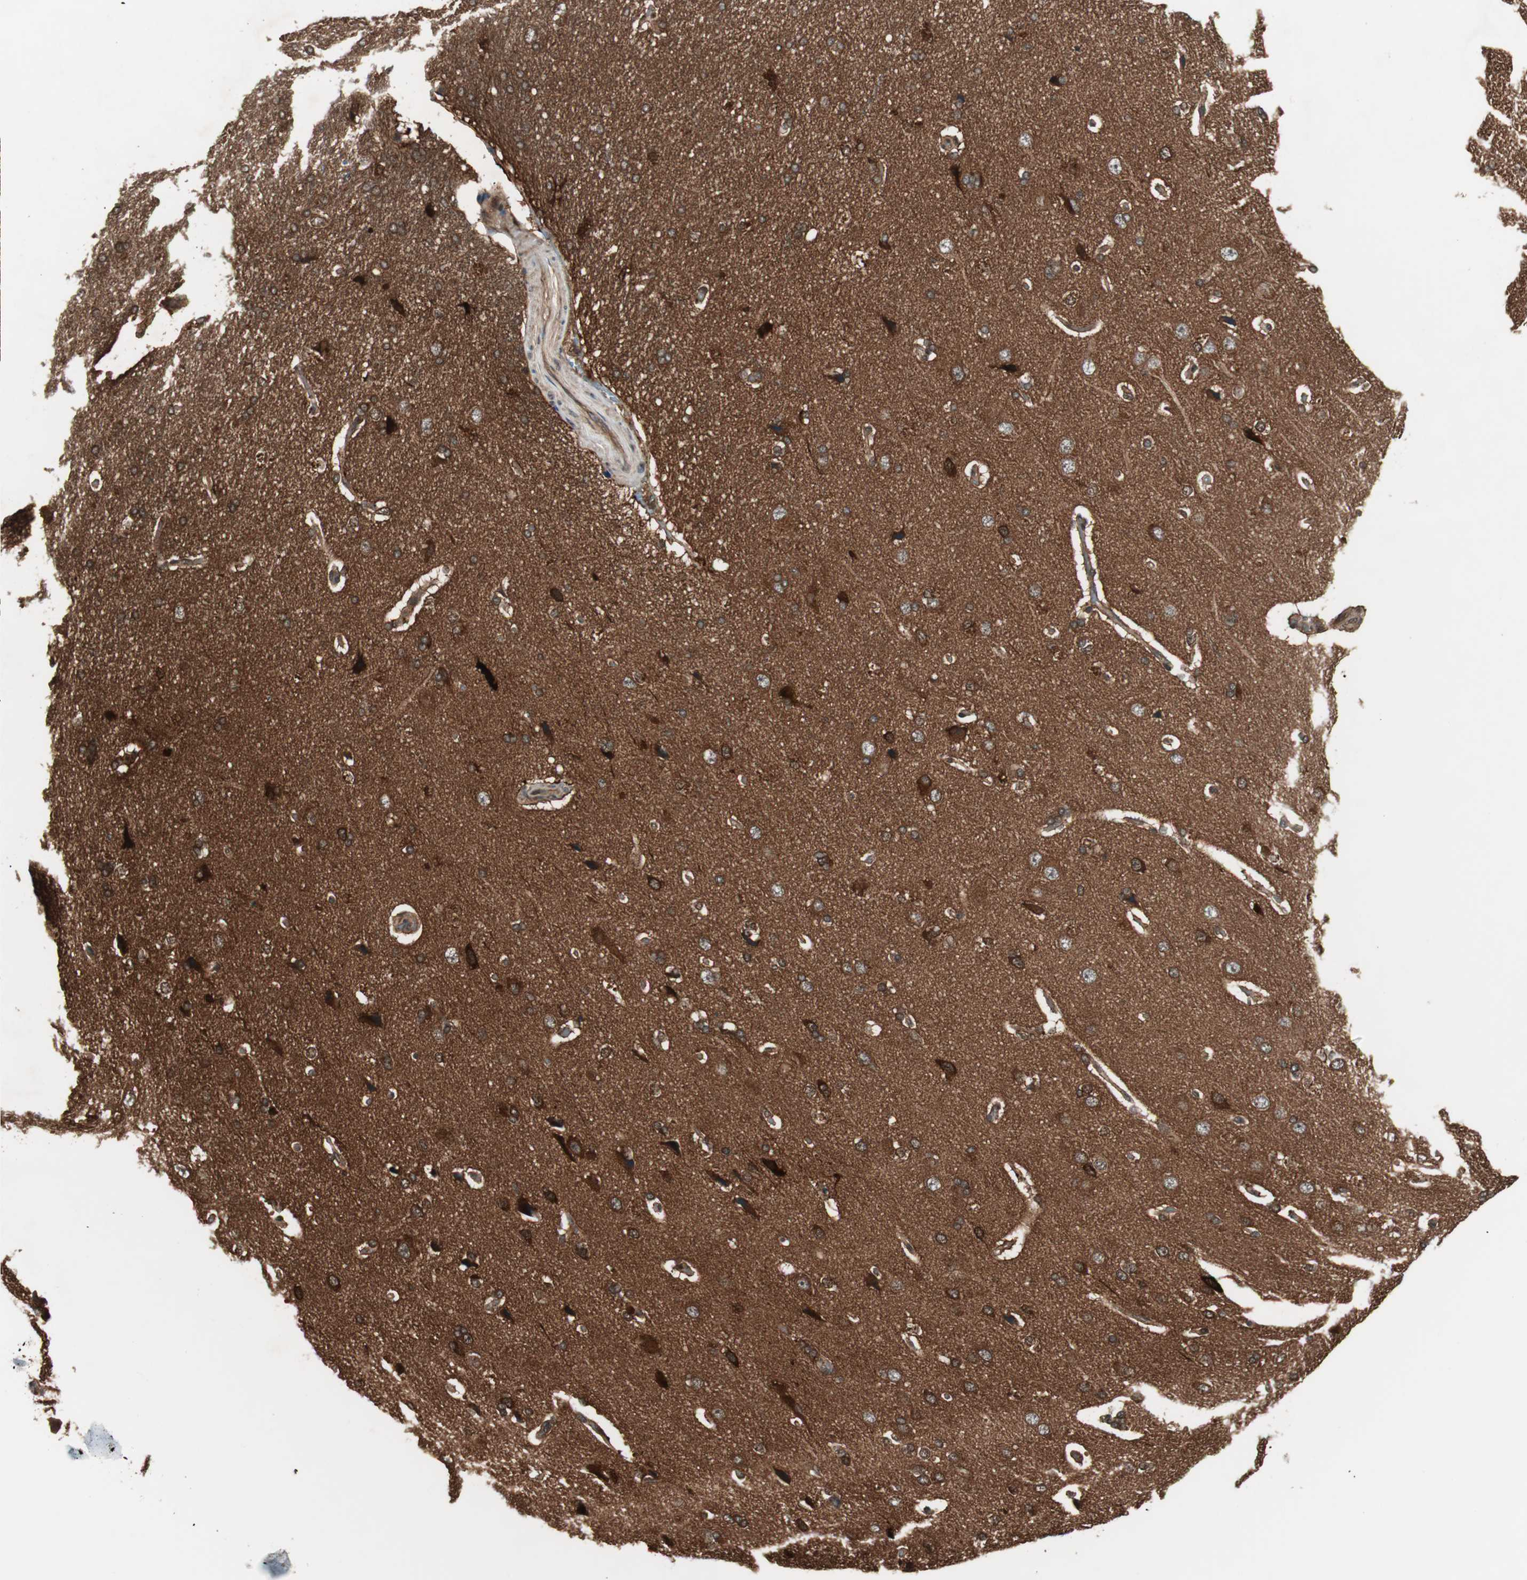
{"staining": {"intensity": "weak", "quantity": ">75%", "location": "cytoplasmic/membranous"}, "tissue": "cerebral cortex", "cell_type": "Endothelial cells", "image_type": "normal", "snomed": [{"axis": "morphology", "description": "Normal tissue, NOS"}, {"axis": "topography", "description": "Cerebral cortex"}], "caption": "Protein analysis of benign cerebral cortex displays weak cytoplasmic/membranous staining in approximately >75% of endothelial cells. (brown staining indicates protein expression, while blue staining denotes nuclei).", "gene": "PRKG2", "patient": {"sex": "male", "age": 62}}